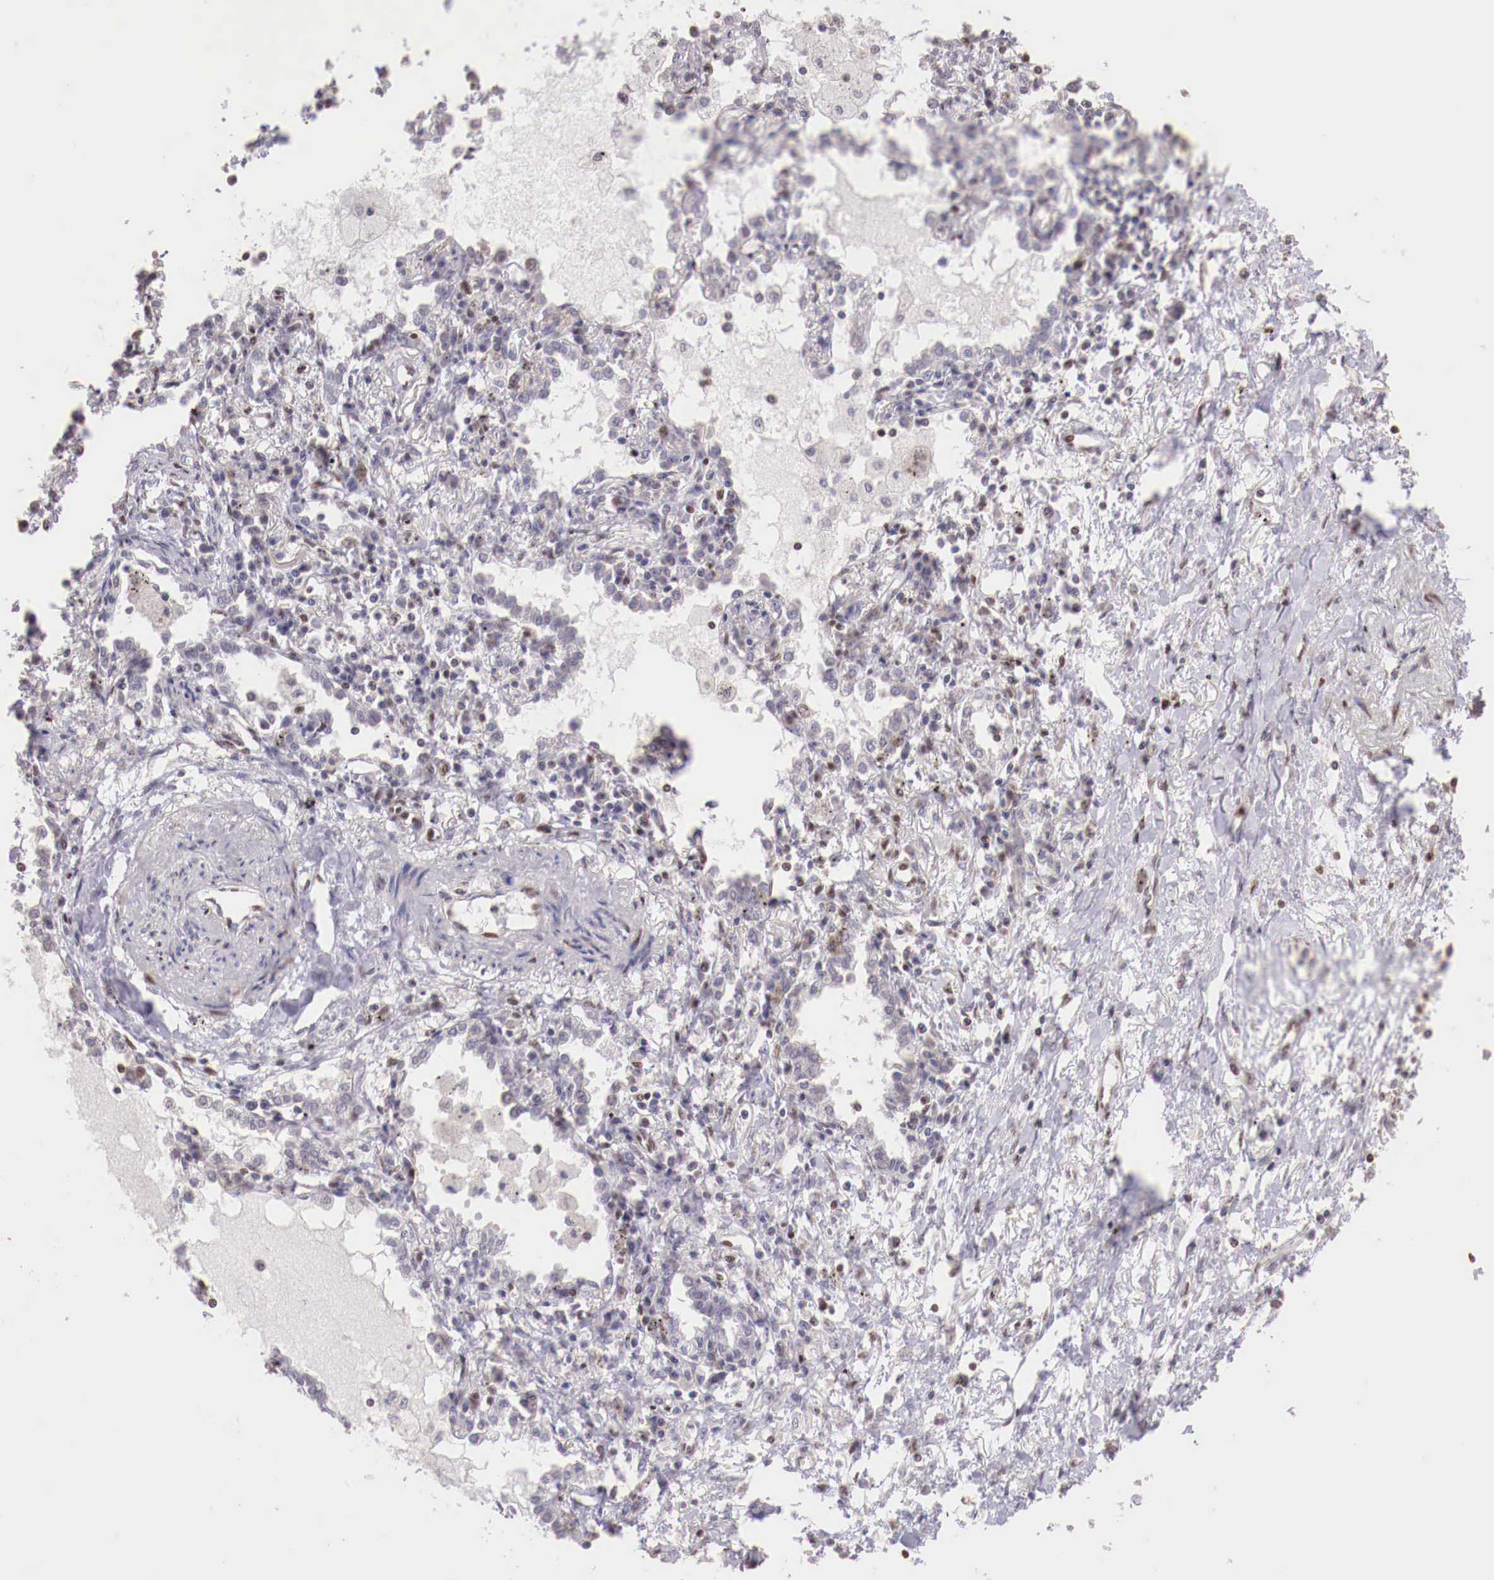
{"staining": {"intensity": "negative", "quantity": "none", "location": "none"}, "tissue": "lung cancer", "cell_type": "Tumor cells", "image_type": "cancer", "snomed": [{"axis": "morphology", "description": "Adenocarcinoma, NOS"}, {"axis": "topography", "description": "Lung"}], "caption": "There is no significant expression in tumor cells of lung adenocarcinoma.", "gene": "SP1", "patient": {"sex": "male", "age": 60}}